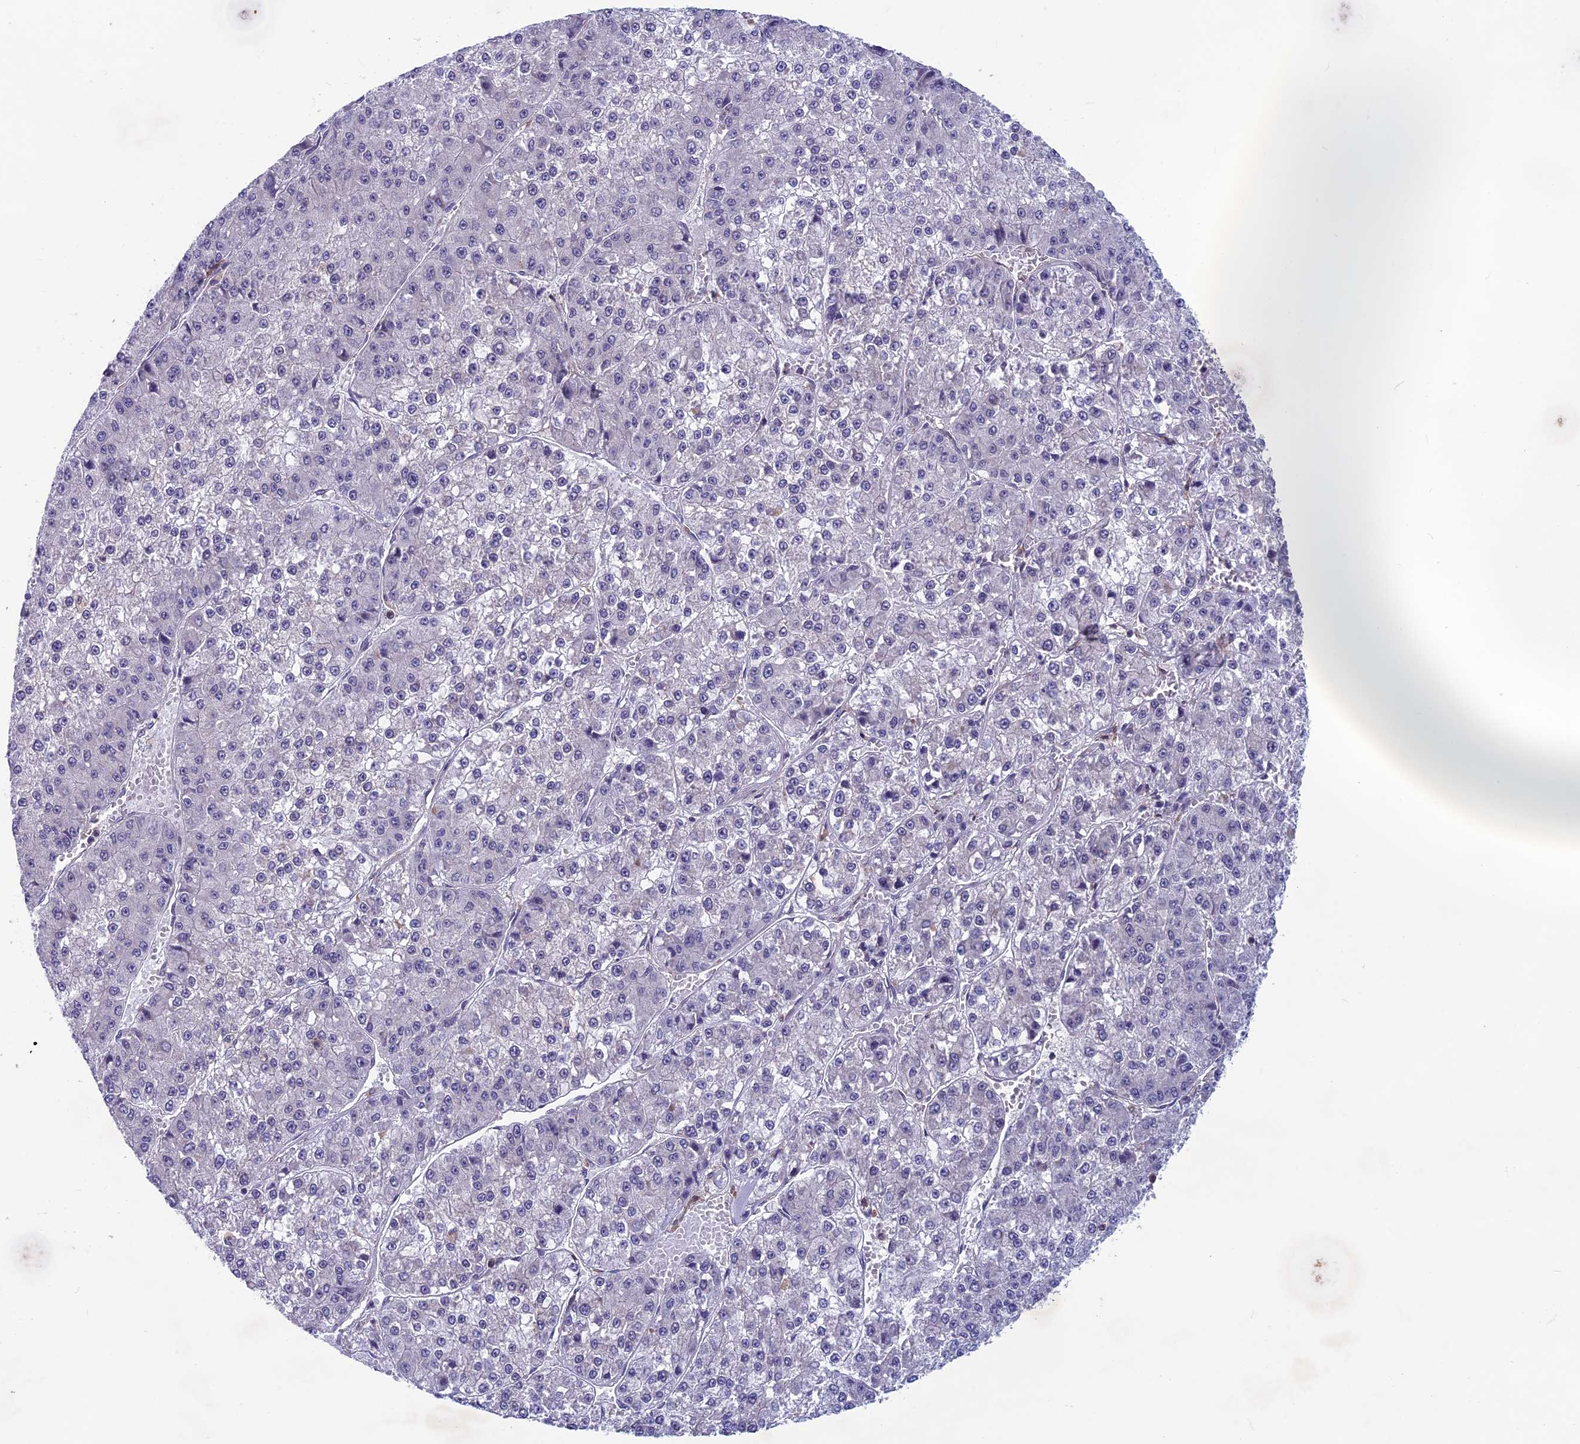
{"staining": {"intensity": "negative", "quantity": "none", "location": "none"}, "tissue": "liver cancer", "cell_type": "Tumor cells", "image_type": "cancer", "snomed": [{"axis": "morphology", "description": "Carcinoma, Hepatocellular, NOS"}, {"axis": "topography", "description": "Liver"}], "caption": "Immunohistochemistry histopathology image of liver hepatocellular carcinoma stained for a protein (brown), which shows no expression in tumor cells.", "gene": "MAST2", "patient": {"sex": "female", "age": 73}}